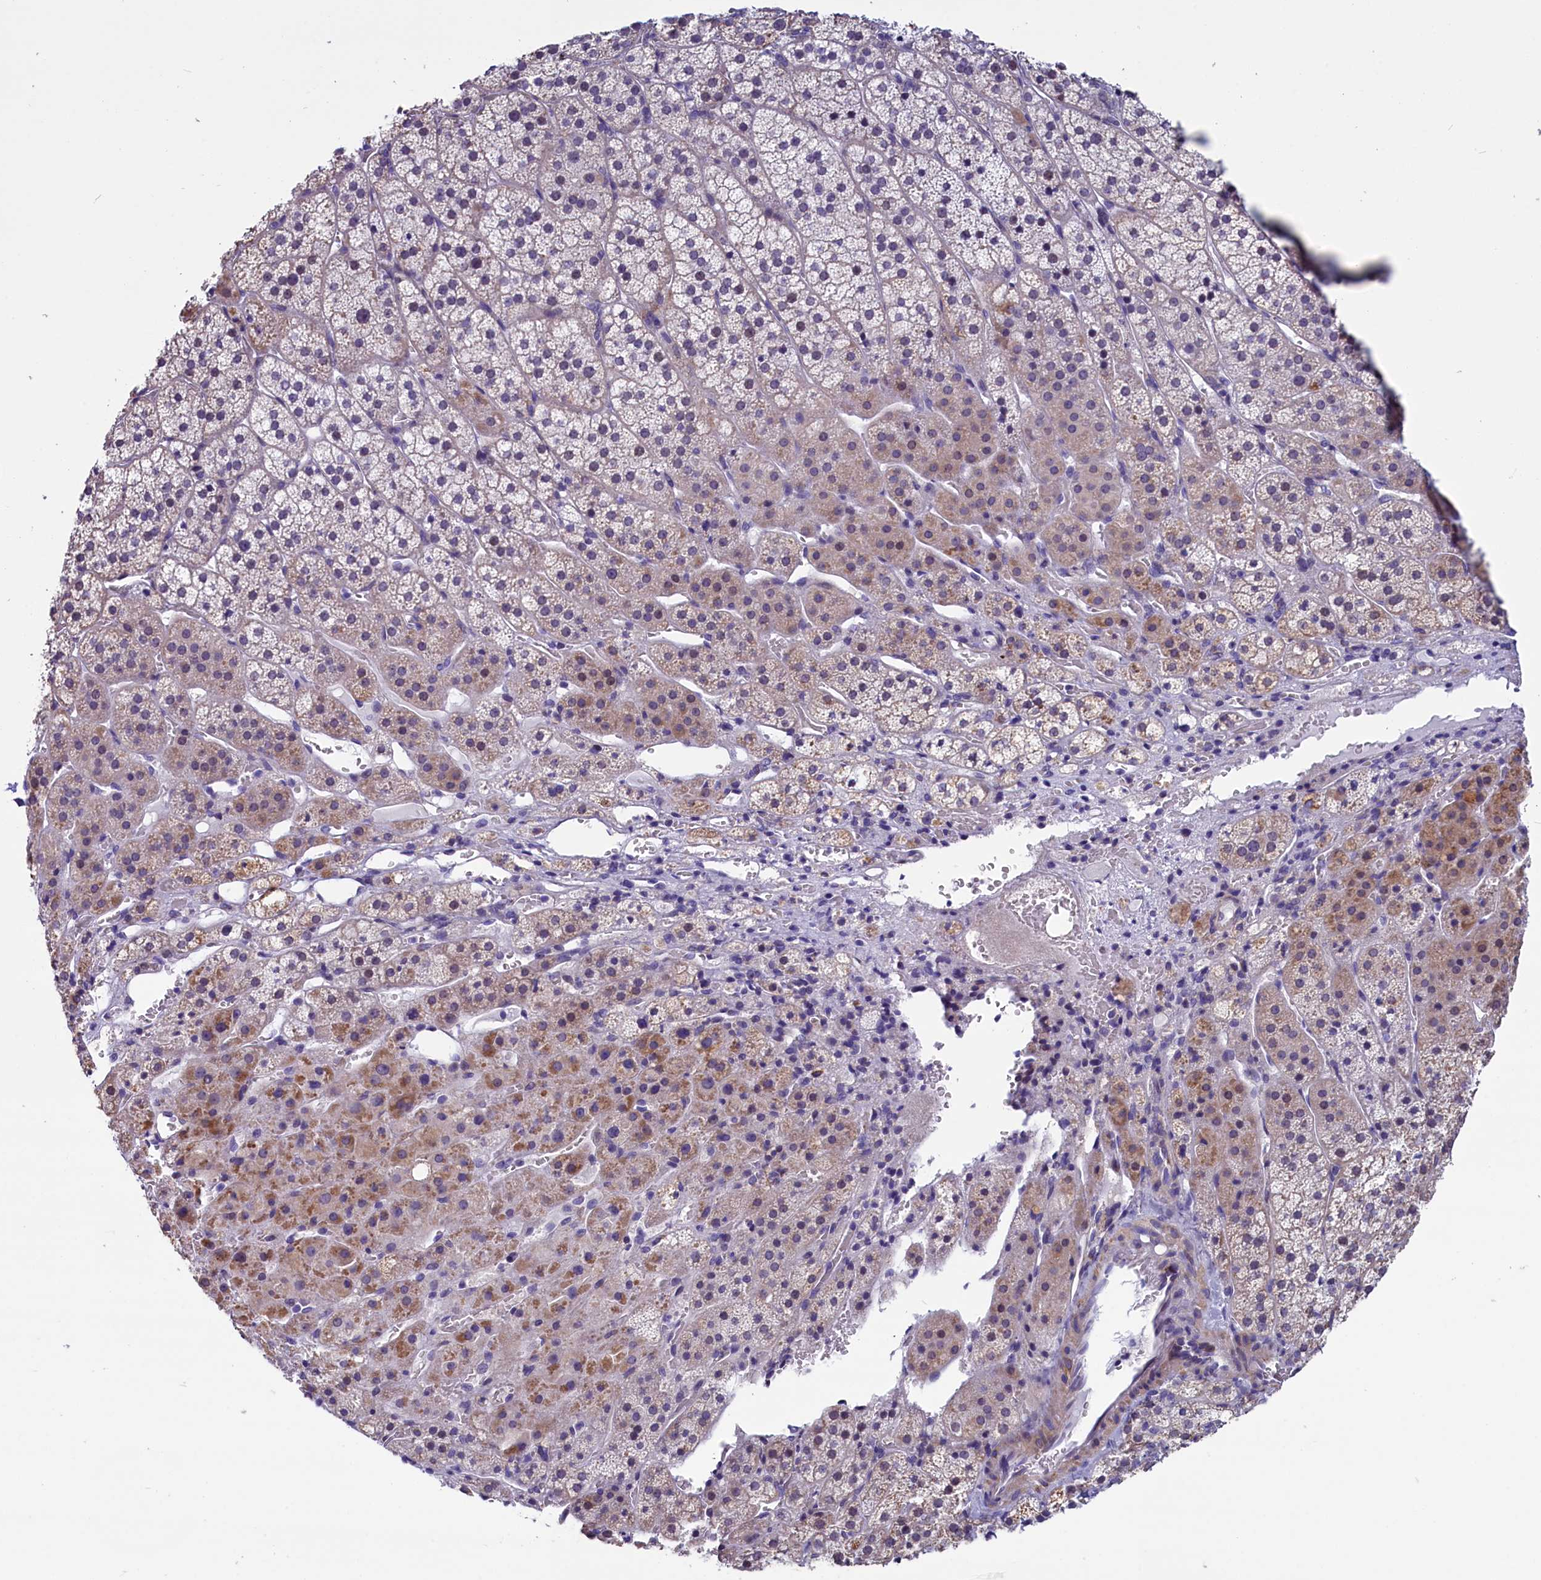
{"staining": {"intensity": "moderate", "quantity": "<25%", "location": "cytoplasmic/membranous"}, "tissue": "adrenal gland", "cell_type": "Glandular cells", "image_type": "normal", "snomed": [{"axis": "morphology", "description": "Normal tissue, NOS"}, {"axis": "topography", "description": "Adrenal gland"}], "caption": "Normal adrenal gland demonstrates moderate cytoplasmic/membranous expression in about <25% of glandular cells.", "gene": "SCD5", "patient": {"sex": "female", "age": 44}}